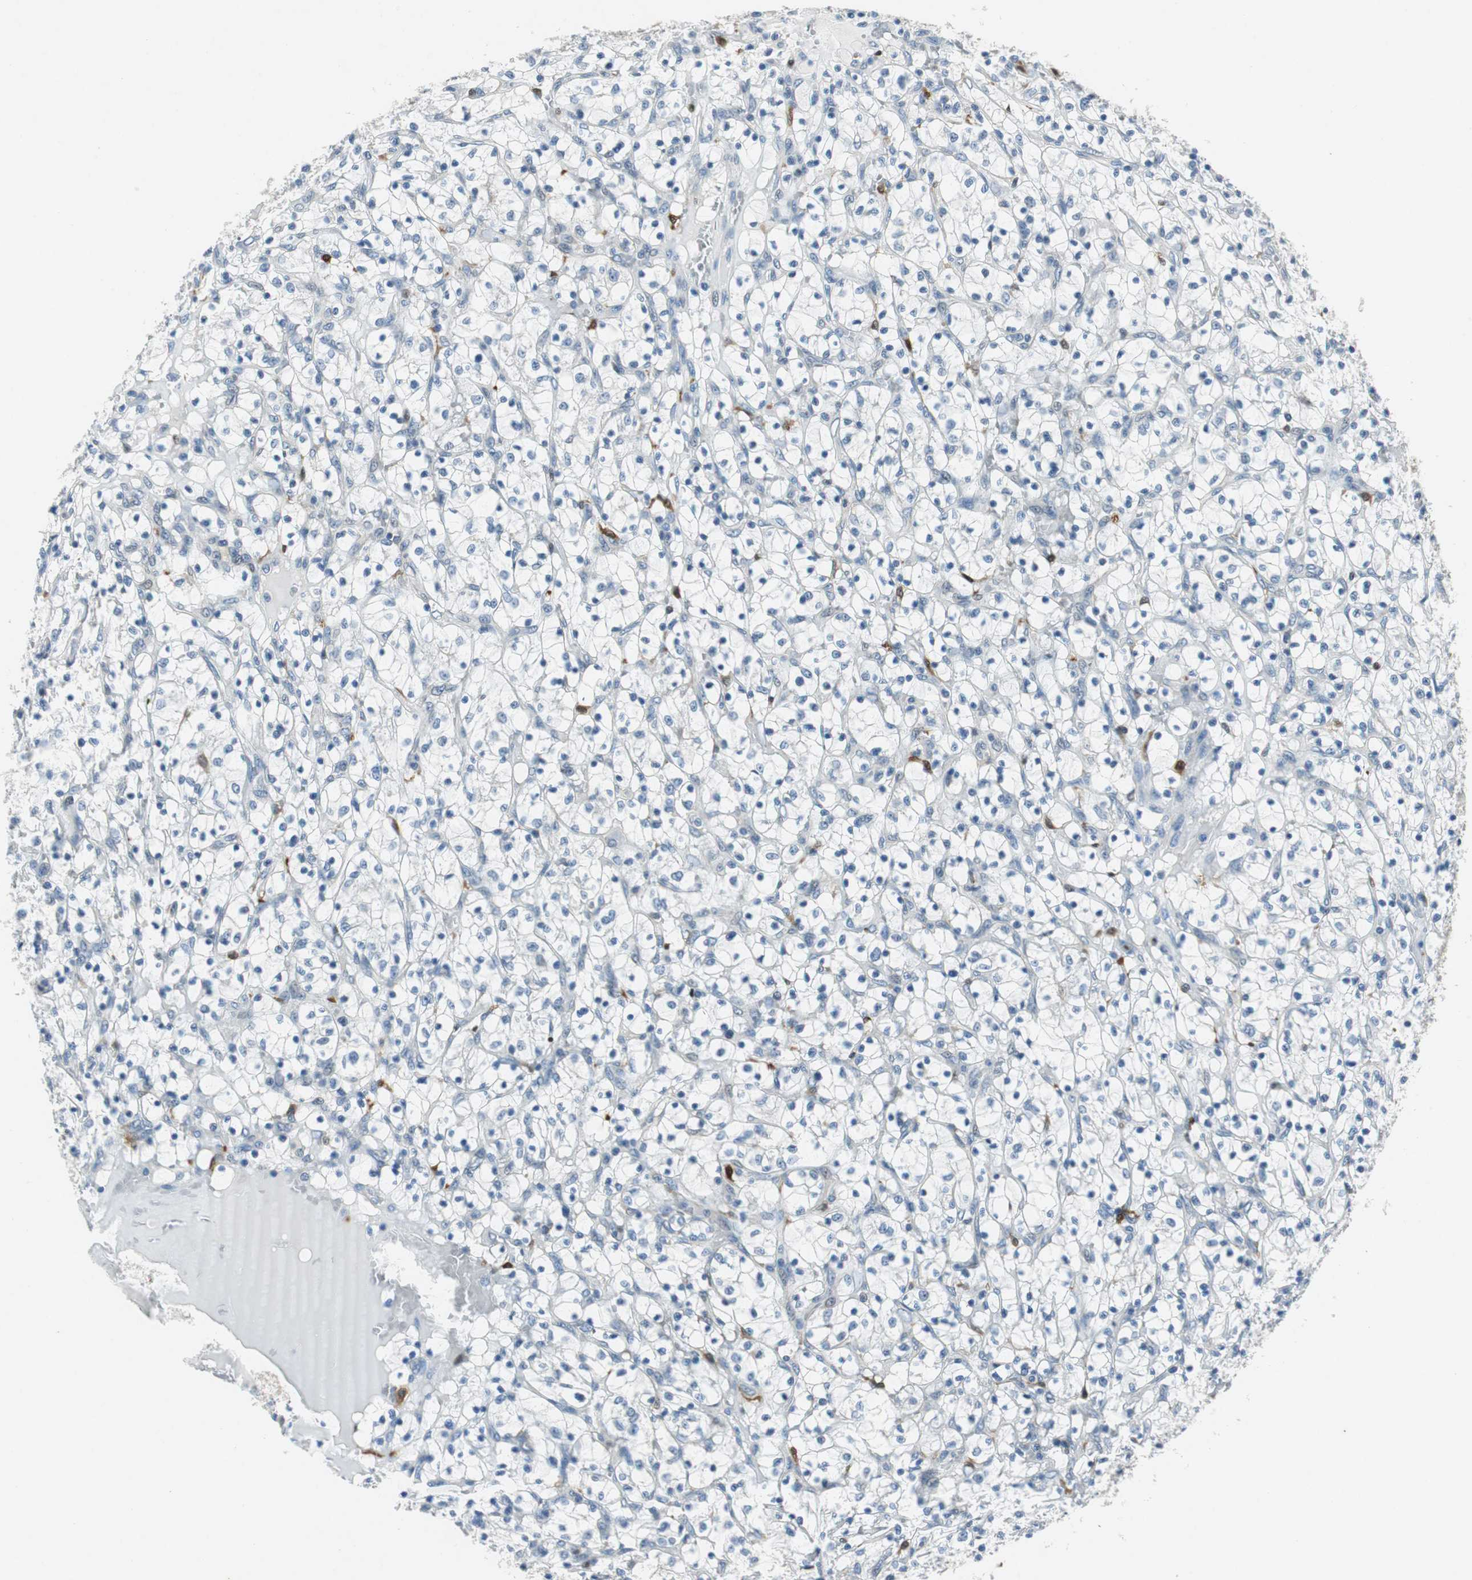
{"staining": {"intensity": "negative", "quantity": "none", "location": "none"}, "tissue": "renal cancer", "cell_type": "Tumor cells", "image_type": "cancer", "snomed": [{"axis": "morphology", "description": "Adenocarcinoma, NOS"}, {"axis": "topography", "description": "Kidney"}], "caption": "This photomicrograph is of renal adenocarcinoma stained with IHC to label a protein in brown with the nuclei are counter-stained blue. There is no positivity in tumor cells. The staining was performed using DAB (3,3'-diaminobenzidine) to visualize the protein expression in brown, while the nuclei were stained in blue with hematoxylin (Magnification: 20x).", "gene": "ME1", "patient": {"sex": "female", "age": 69}}